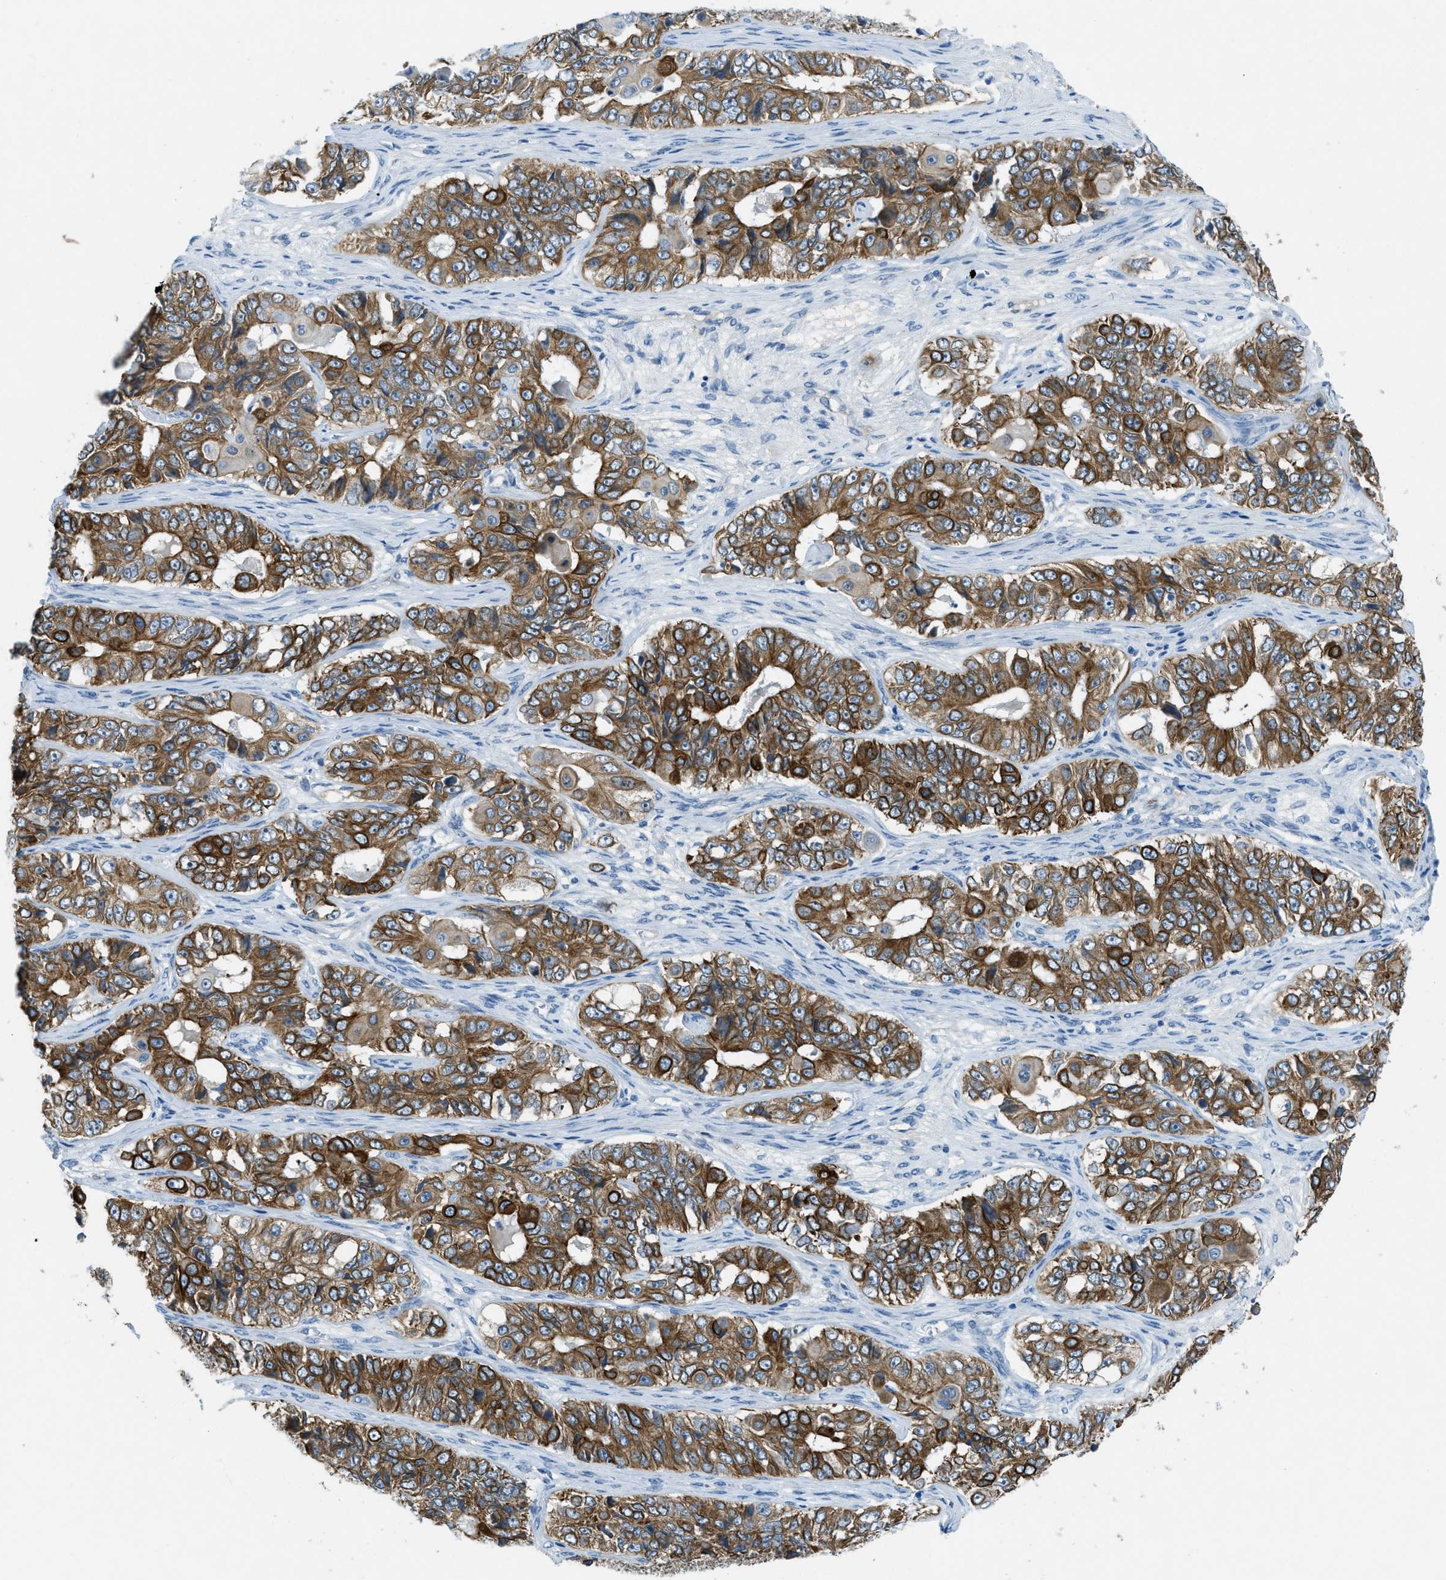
{"staining": {"intensity": "moderate", "quantity": ">75%", "location": "cytoplasmic/membranous"}, "tissue": "ovarian cancer", "cell_type": "Tumor cells", "image_type": "cancer", "snomed": [{"axis": "morphology", "description": "Carcinoma, endometroid"}, {"axis": "topography", "description": "Ovary"}], "caption": "There is medium levels of moderate cytoplasmic/membranous positivity in tumor cells of ovarian cancer (endometroid carcinoma), as demonstrated by immunohistochemical staining (brown color).", "gene": "KLHL8", "patient": {"sex": "female", "age": 51}}